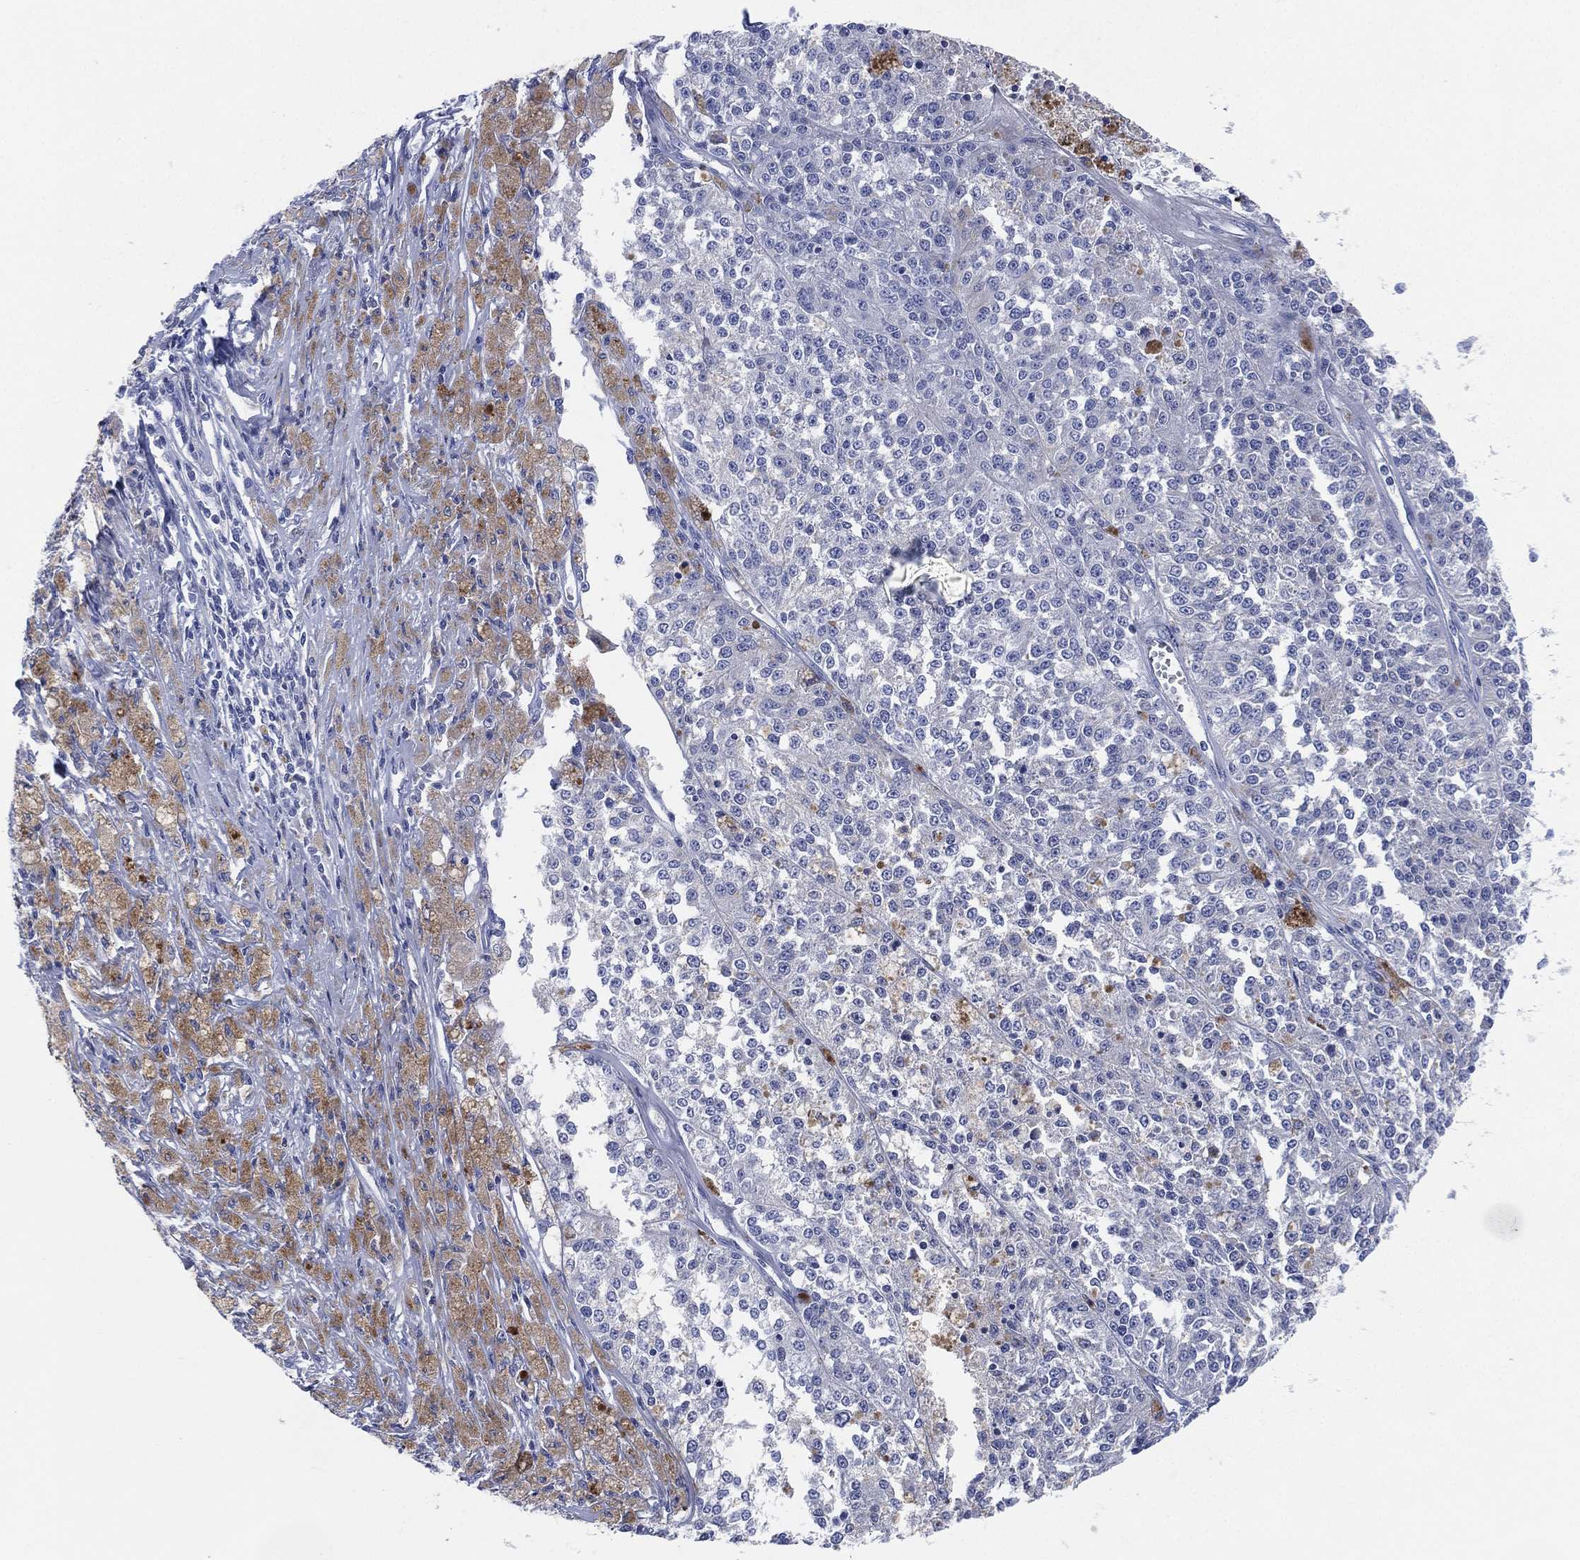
{"staining": {"intensity": "negative", "quantity": "none", "location": "none"}, "tissue": "melanoma", "cell_type": "Tumor cells", "image_type": "cancer", "snomed": [{"axis": "morphology", "description": "Malignant melanoma, Metastatic site"}, {"axis": "topography", "description": "Lymph node"}], "caption": "IHC of malignant melanoma (metastatic site) shows no expression in tumor cells. The staining is performed using DAB brown chromogen with nuclei counter-stained in using hematoxylin.", "gene": "ADAD2", "patient": {"sex": "female", "age": 64}}